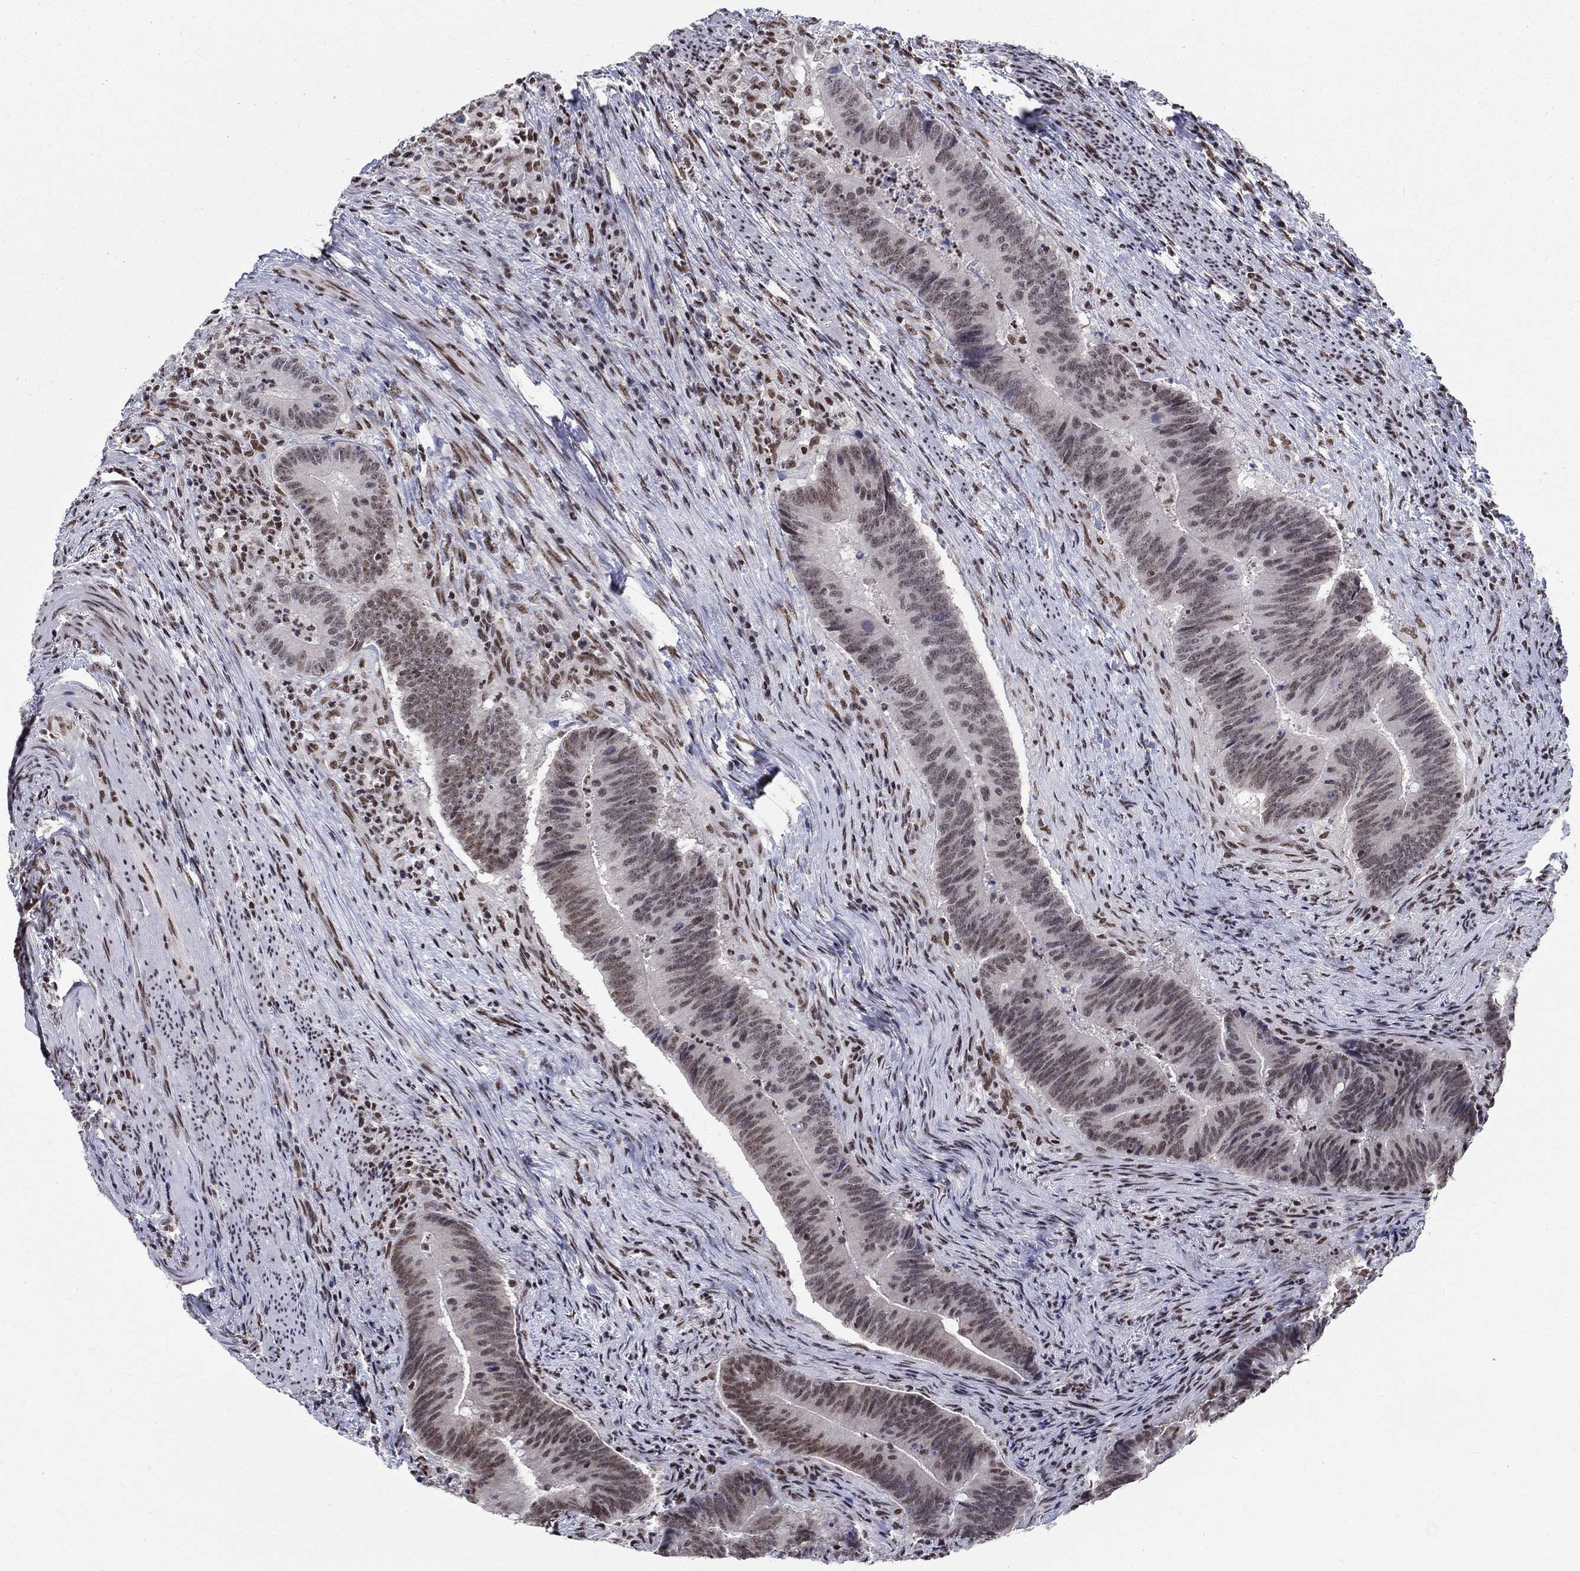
{"staining": {"intensity": "weak", "quantity": "25%-75%", "location": "nuclear"}, "tissue": "colorectal cancer", "cell_type": "Tumor cells", "image_type": "cancer", "snomed": [{"axis": "morphology", "description": "Adenocarcinoma, NOS"}, {"axis": "topography", "description": "Colon"}], "caption": "Immunohistochemical staining of human colorectal adenocarcinoma demonstrates low levels of weak nuclear protein staining in approximately 25%-75% of tumor cells.", "gene": "FBXO16", "patient": {"sex": "female", "age": 87}}